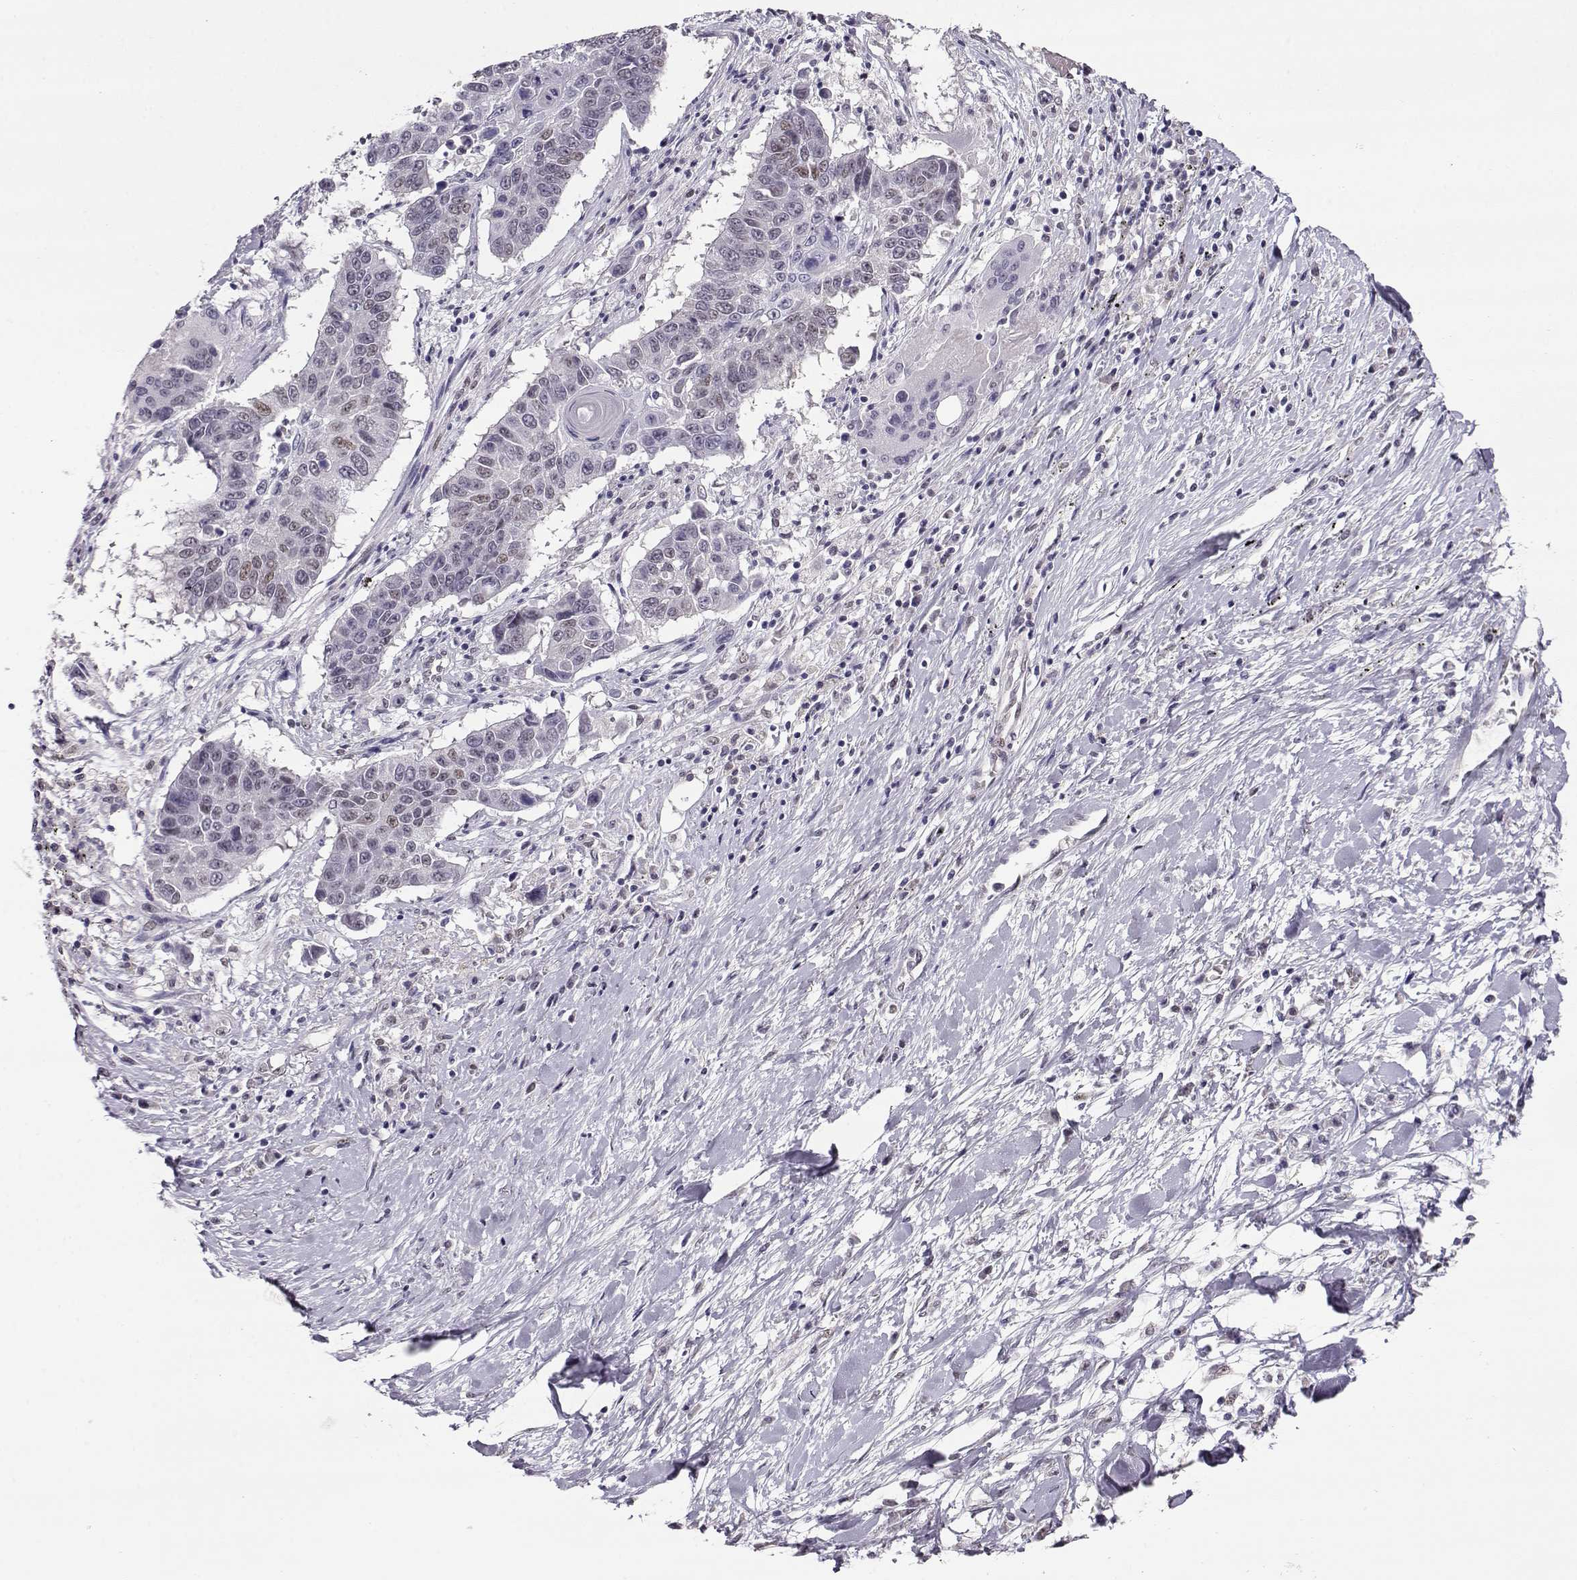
{"staining": {"intensity": "negative", "quantity": "none", "location": "none"}, "tissue": "lung cancer", "cell_type": "Tumor cells", "image_type": "cancer", "snomed": [{"axis": "morphology", "description": "Squamous cell carcinoma, NOS"}, {"axis": "topography", "description": "Lung"}], "caption": "Immunohistochemistry of lung cancer (squamous cell carcinoma) exhibits no expression in tumor cells. Nuclei are stained in blue.", "gene": "POLI", "patient": {"sex": "male", "age": 73}}